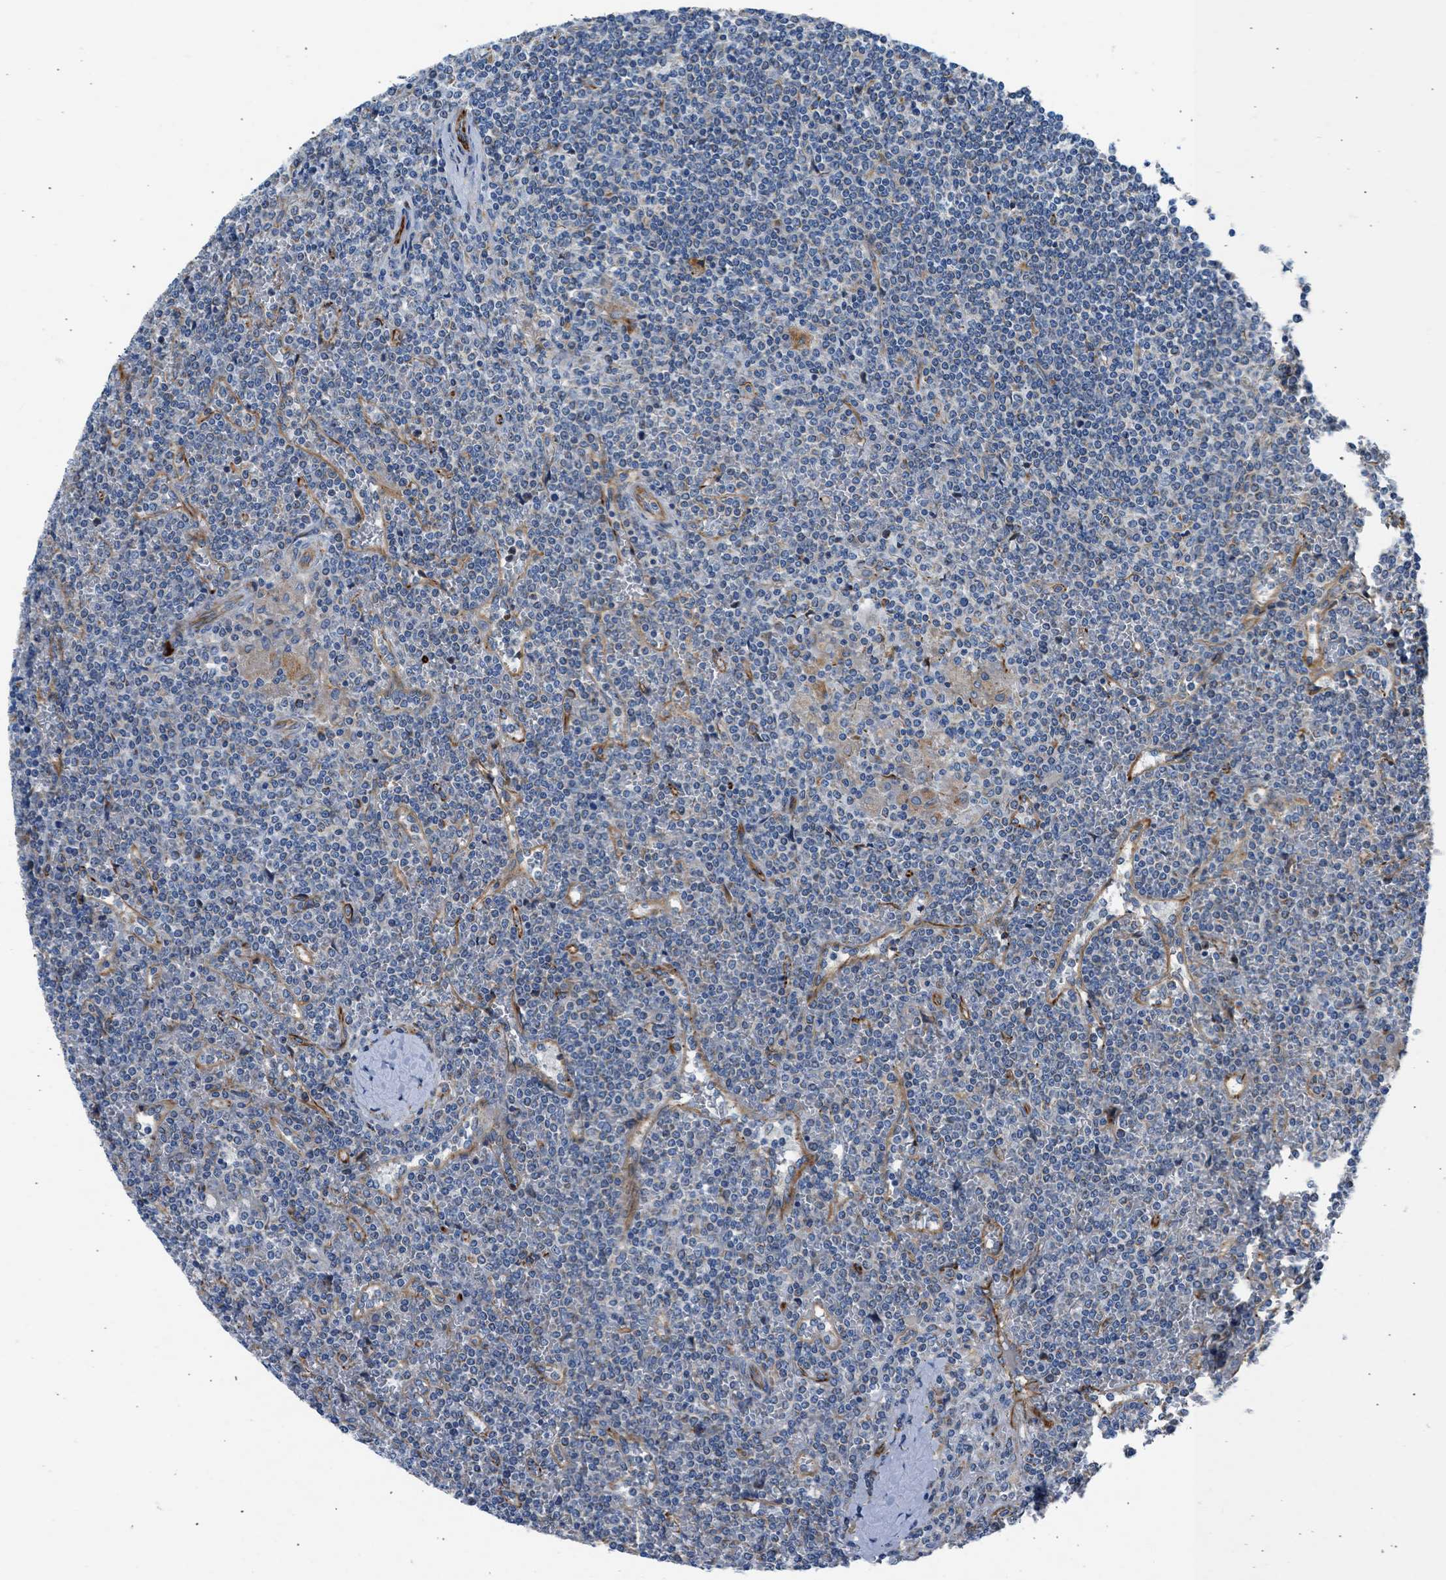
{"staining": {"intensity": "negative", "quantity": "none", "location": "none"}, "tissue": "lymphoma", "cell_type": "Tumor cells", "image_type": "cancer", "snomed": [{"axis": "morphology", "description": "Malignant lymphoma, non-Hodgkin's type, Low grade"}, {"axis": "topography", "description": "Spleen"}], "caption": "Photomicrograph shows no protein expression in tumor cells of lymphoma tissue.", "gene": "ULK4", "patient": {"sex": "female", "age": 19}}